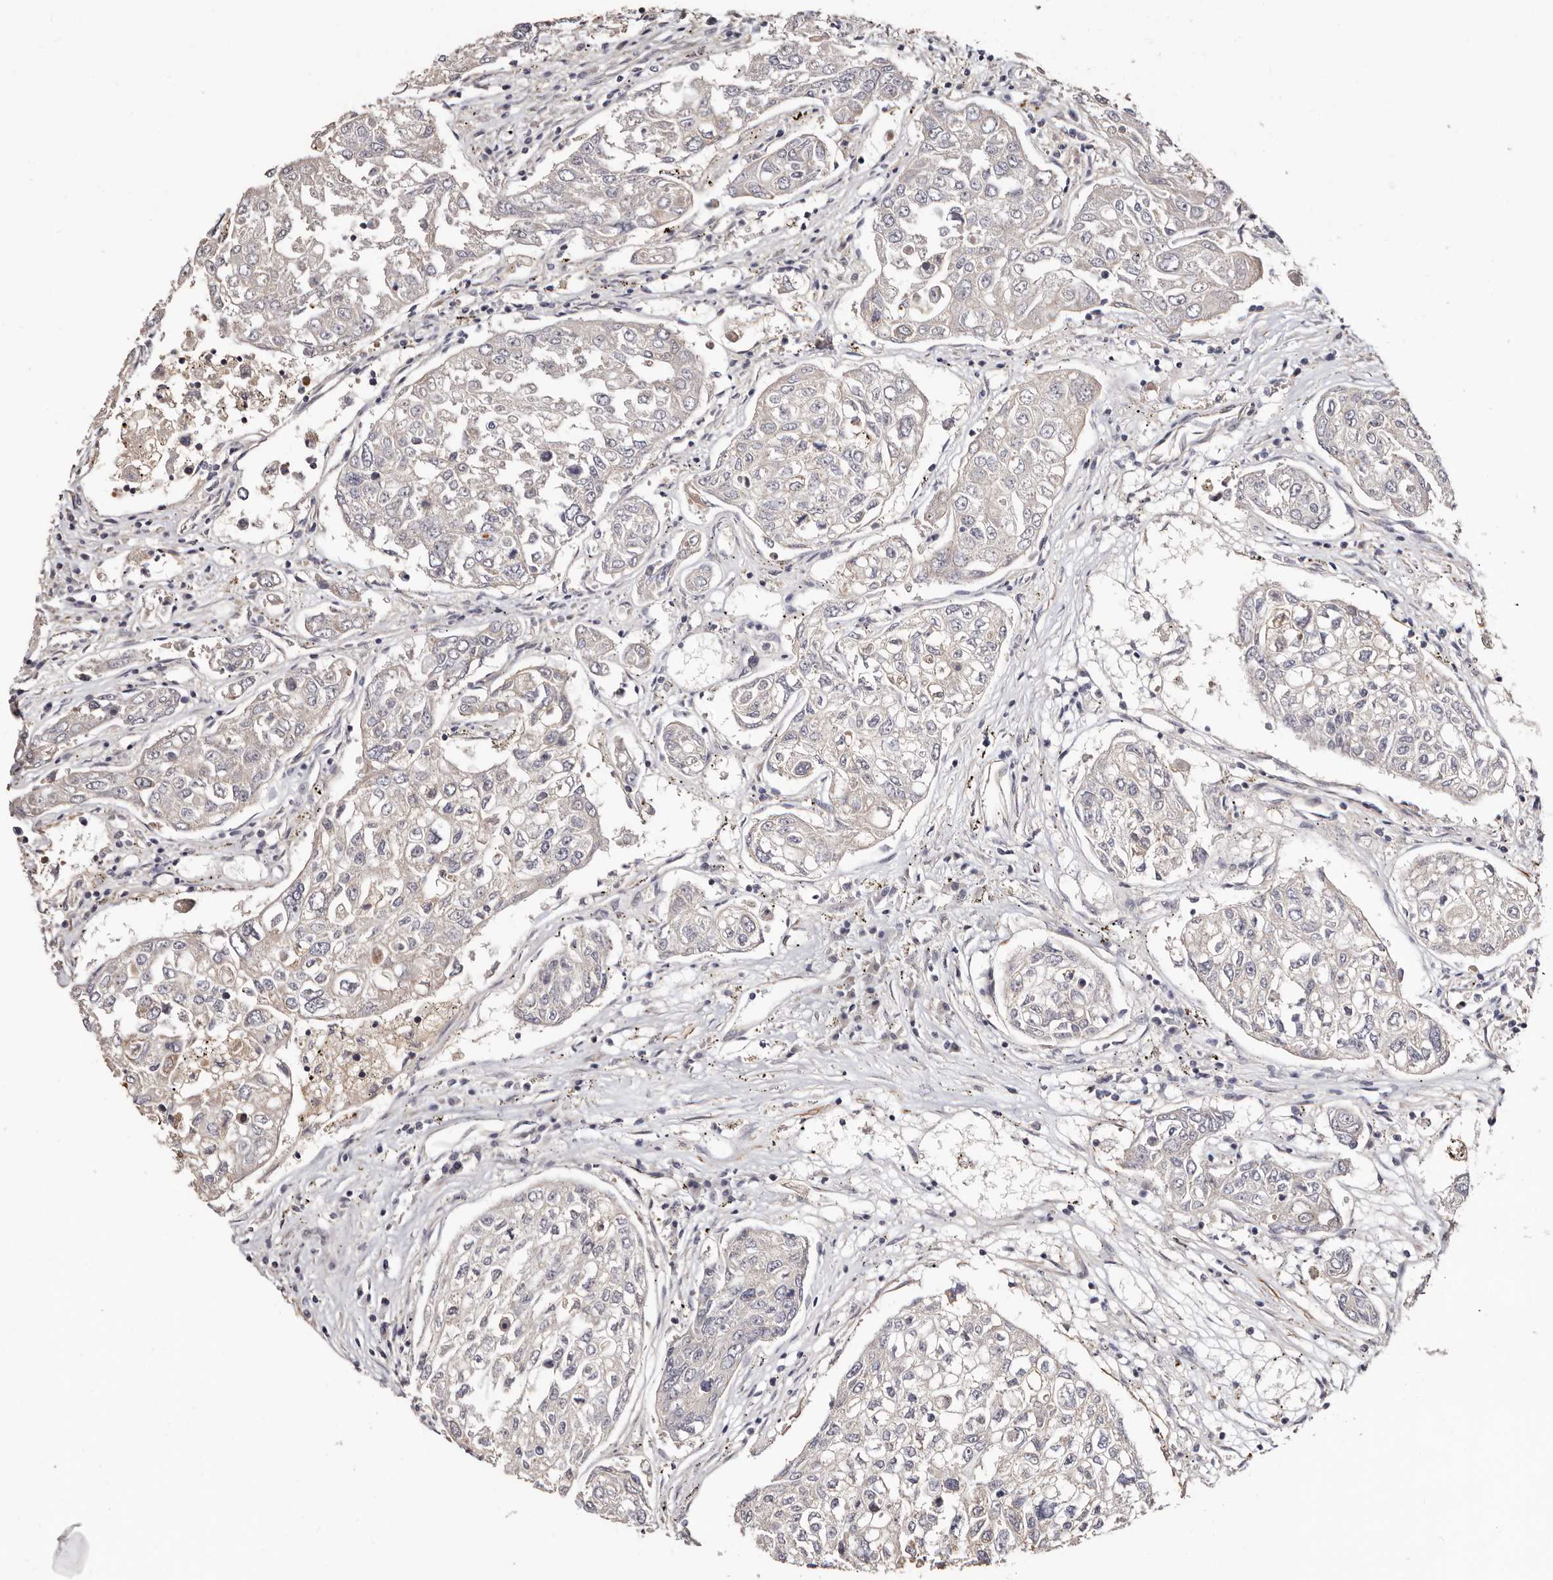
{"staining": {"intensity": "negative", "quantity": "none", "location": "none"}, "tissue": "urothelial cancer", "cell_type": "Tumor cells", "image_type": "cancer", "snomed": [{"axis": "morphology", "description": "Urothelial carcinoma, High grade"}, {"axis": "topography", "description": "Lymph node"}, {"axis": "topography", "description": "Urinary bladder"}], "caption": "Tumor cells show no significant positivity in urothelial cancer.", "gene": "TRIP13", "patient": {"sex": "male", "age": 51}}